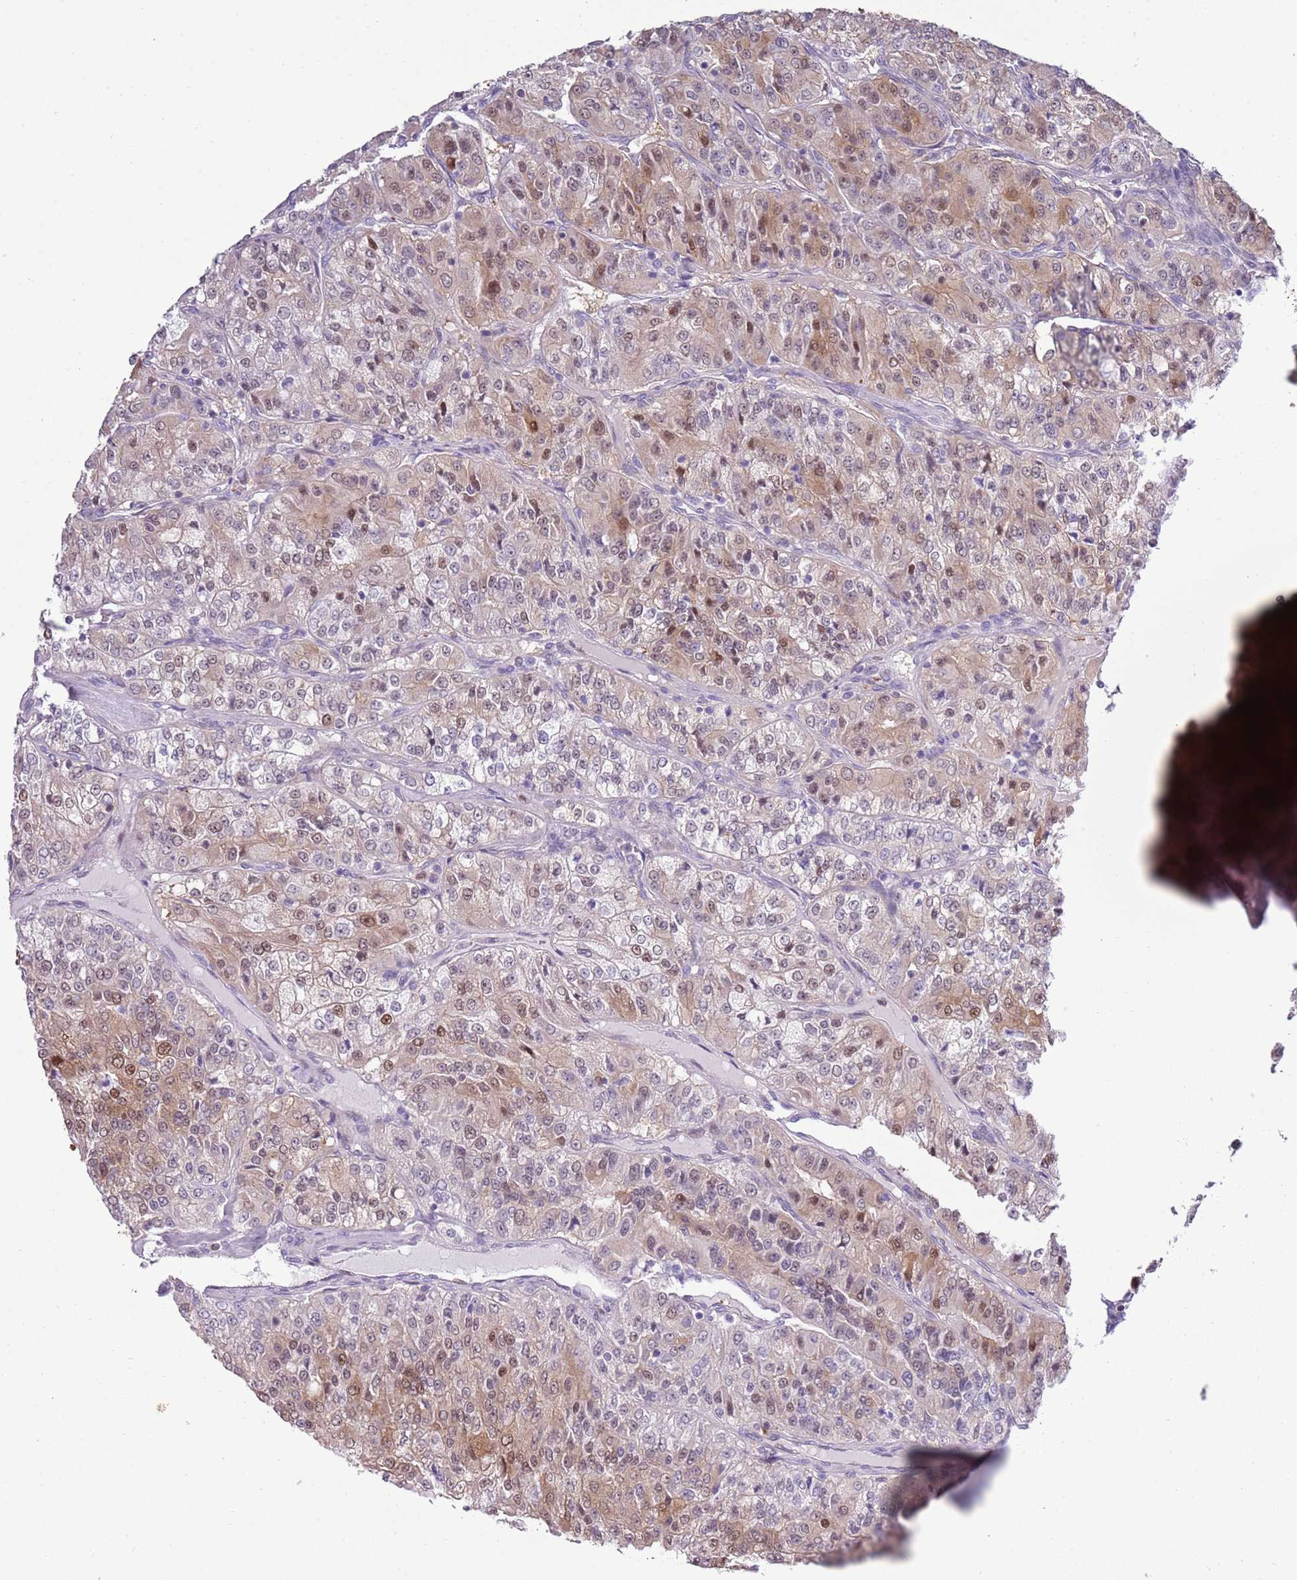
{"staining": {"intensity": "weak", "quantity": "25%-75%", "location": "cytoplasmic/membranous,nuclear"}, "tissue": "renal cancer", "cell_type": "Tumor cells", "image_type": "cancer", "snomed": [{"axis": "morphology", "description": "Adenocarcinoma, NOS"}, {"axis": "topography", "description": "Kidney"}], "caption": "Protein staining demonstrates weak cytoplasmic/membranous and nuclear positivity in approximately 25%-75% of tumor cells in adenocarcinoma (renal).", "gene": "NBPF6", "patient": {"sex": "female", "age": 63}}